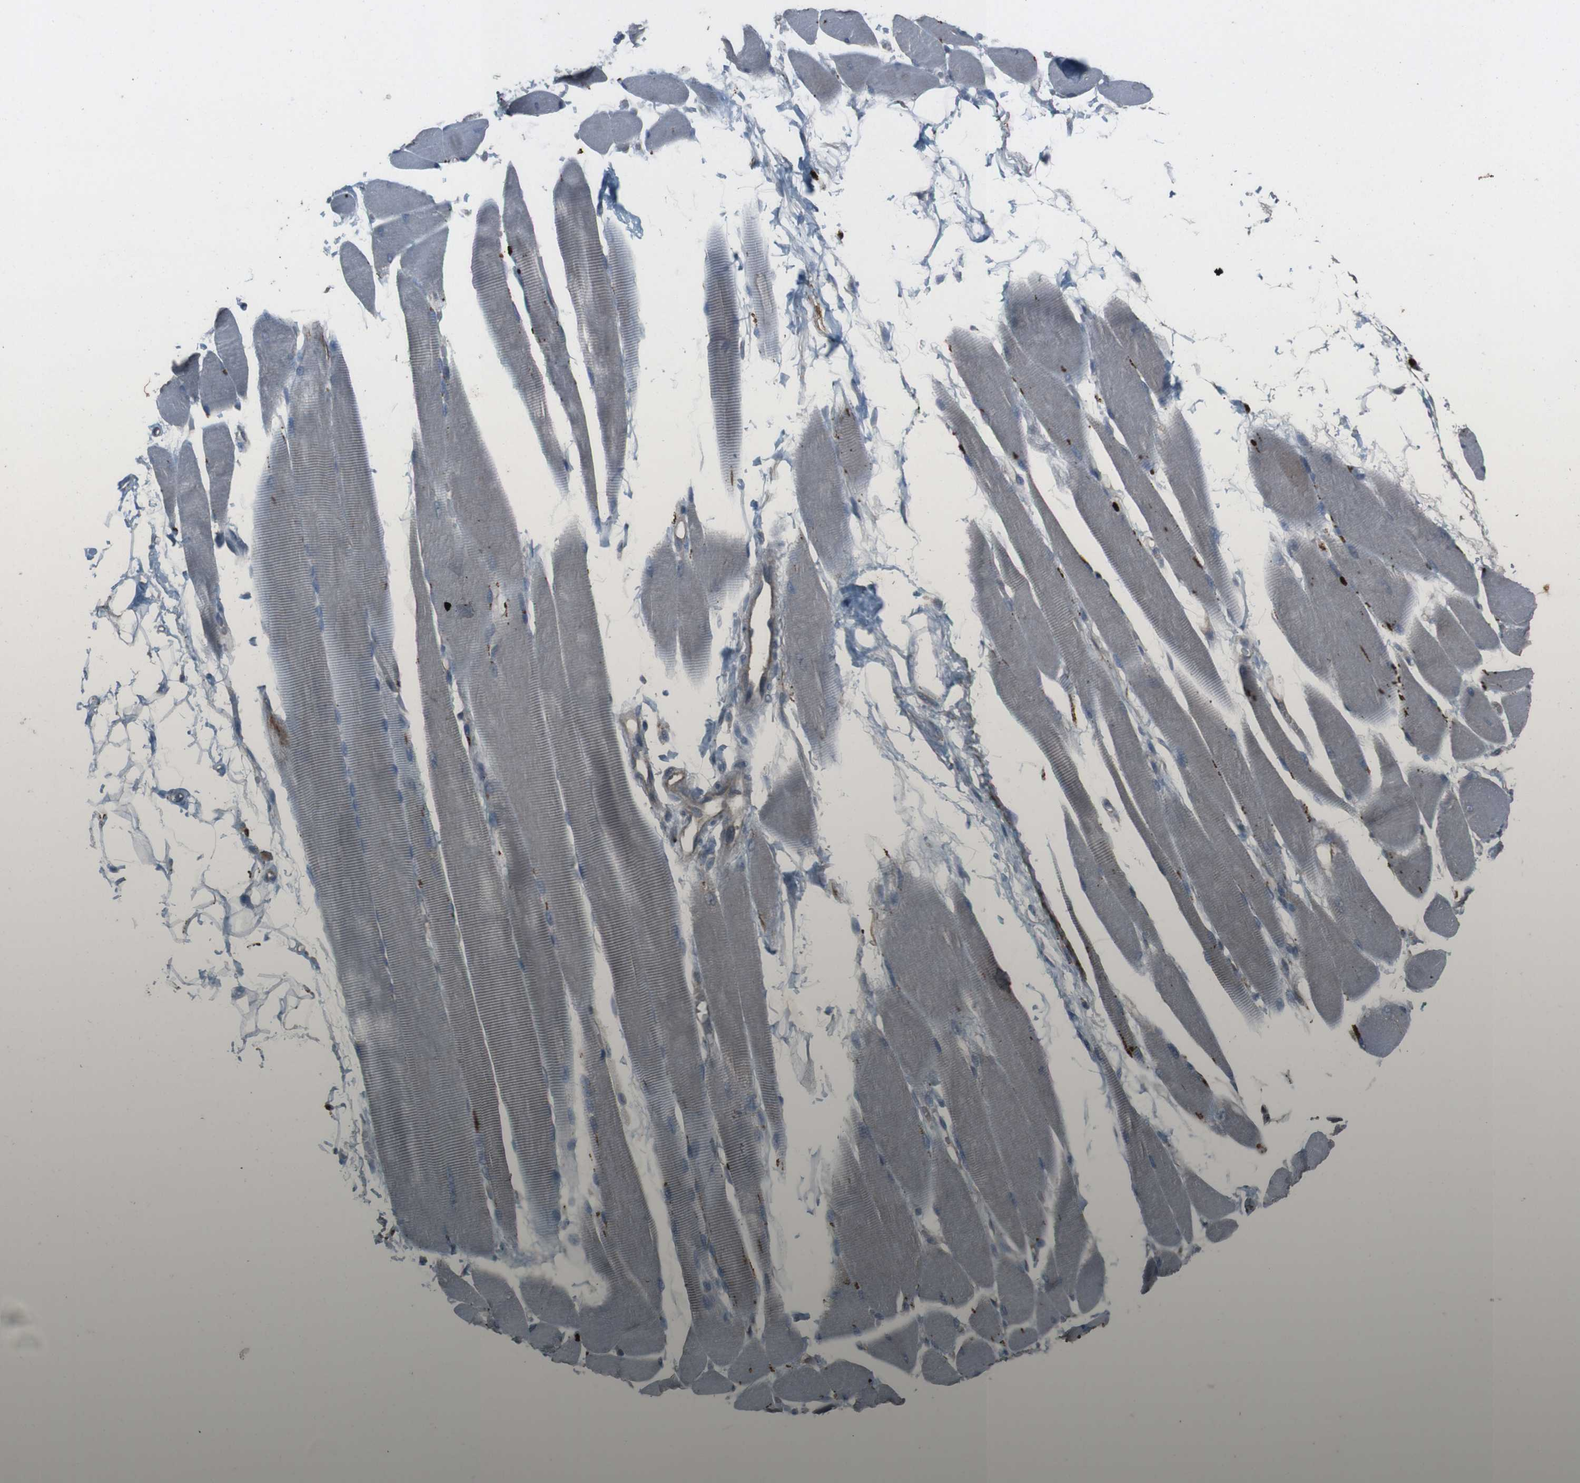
{"staining": {"intensity": "negative", "quantity": "none", "location": "none"}, "tissue": "skeletal muscle", "cell_type": "Myocytes", "image_type": "normal", "snomed": [{"axis": "morphology", "description": "Normal tissue, NOS"}, {"axis": "topography", "description": "Skeletal muscle"}, {"axis": "topography", "description": "Oral tissue"}, {"axis": "topography", "description": "Peripheral nerve tissue"}], "caption": "Benign skeletal muscle was stained to show a protein in brown. There is no significant positivity in myocytes. Nuclei are stained in blue.", "gene": "EFNA5", "patient": {"sex": "female", "age": 84}}